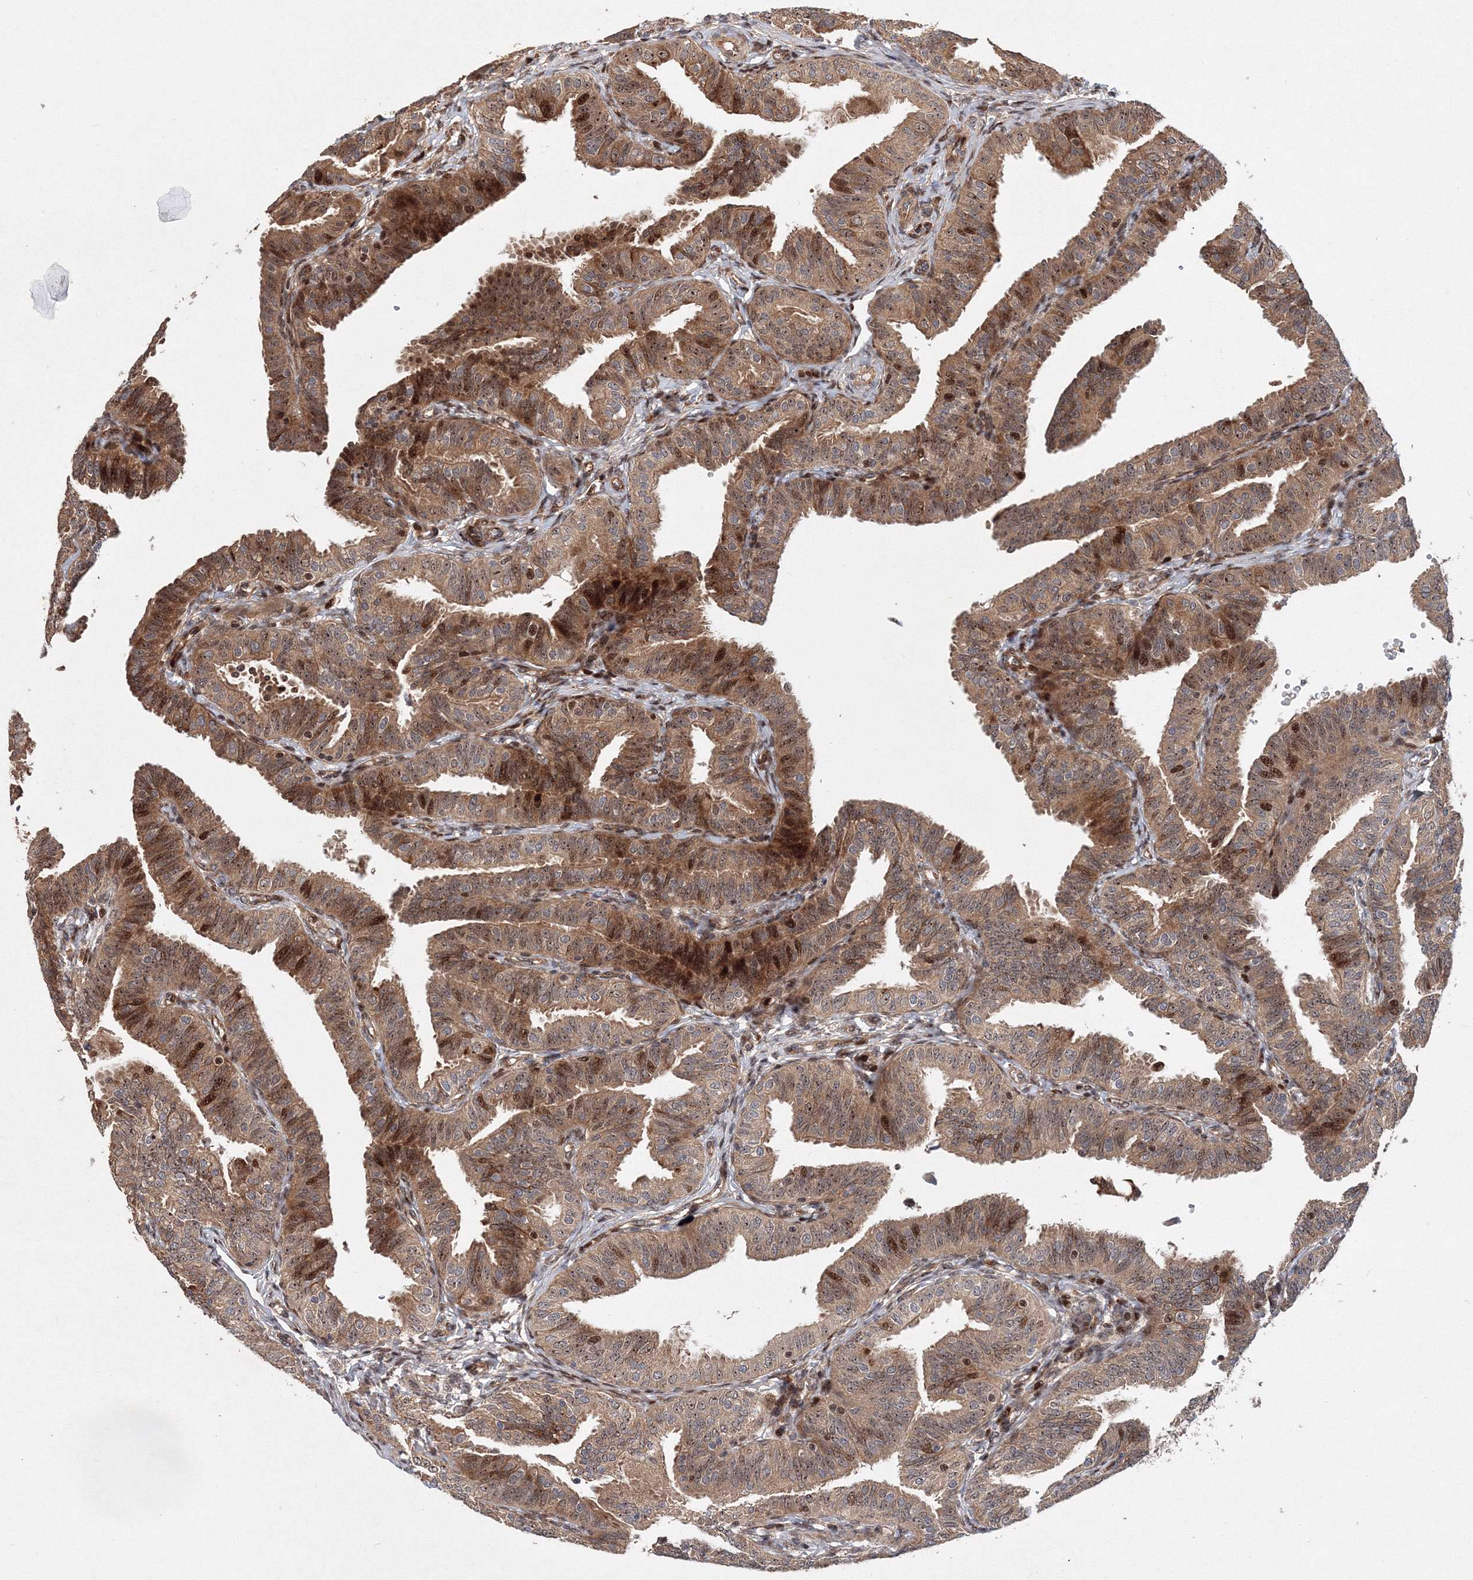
{"staining": {"intensity": "moderate", "quantity": ">75%", "location": "cytoplasmic/membranous,nuclear"}, "tissue": "fallopian tube", "cell_type": "Glandular cells", "image_type": "normal", "snomed": [{"axis": "morphology", "description": "Normal tissue, NOS"}, {"axis": "topography", "description": "Fallopian tube"}], "caption": "This is a photomicrograph of immunohistochemistry staining of unremarkable fallopian tube, which shows moderate expression in the cytoplasmic/membranous,nuclear of glandular cells.", "gene": "ANKAR", "patient": {"sex": "female", "age": 35}}